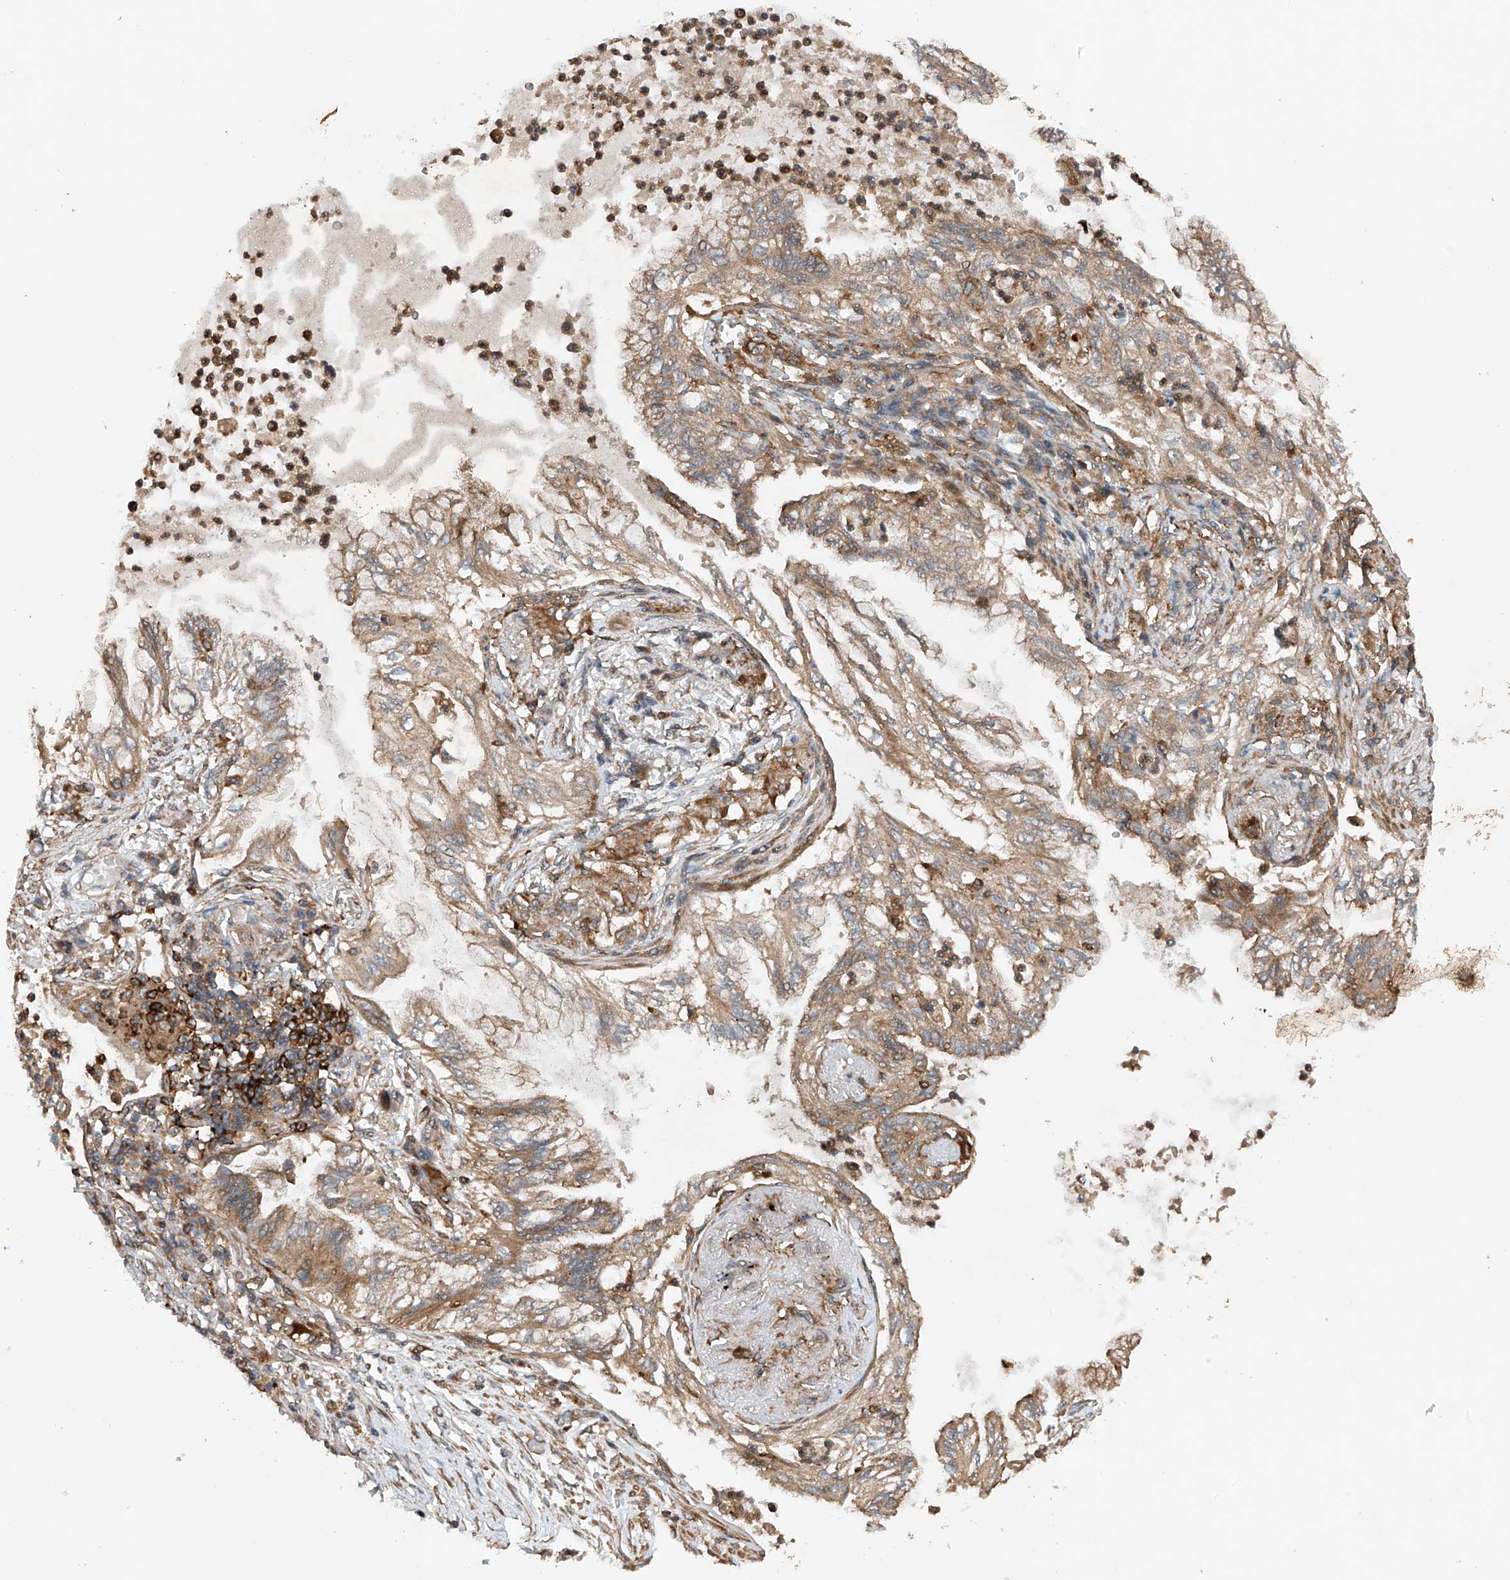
{"staining": {"intensity": "moderate", "quantity": ">75%", "location": "cytoplasmic/membranous"}, "tissue": "lung cancer", "cell_type": "Tumor cells", "image_type": "cancer", "snomed": [{"axis": "morphology", "description": "Adenocarcinoma, NOS"}, {"axis": "topography", "description": "Lung"}], "caption": "Immunohistochemical staining of human lung adenocarcinoma displays medium levels of moderate cytoplasmic/membranous protein expression in about >75% of tumor cells.", "gene": "CEP85L", "patient": {"sex": "female", "age": 70}}